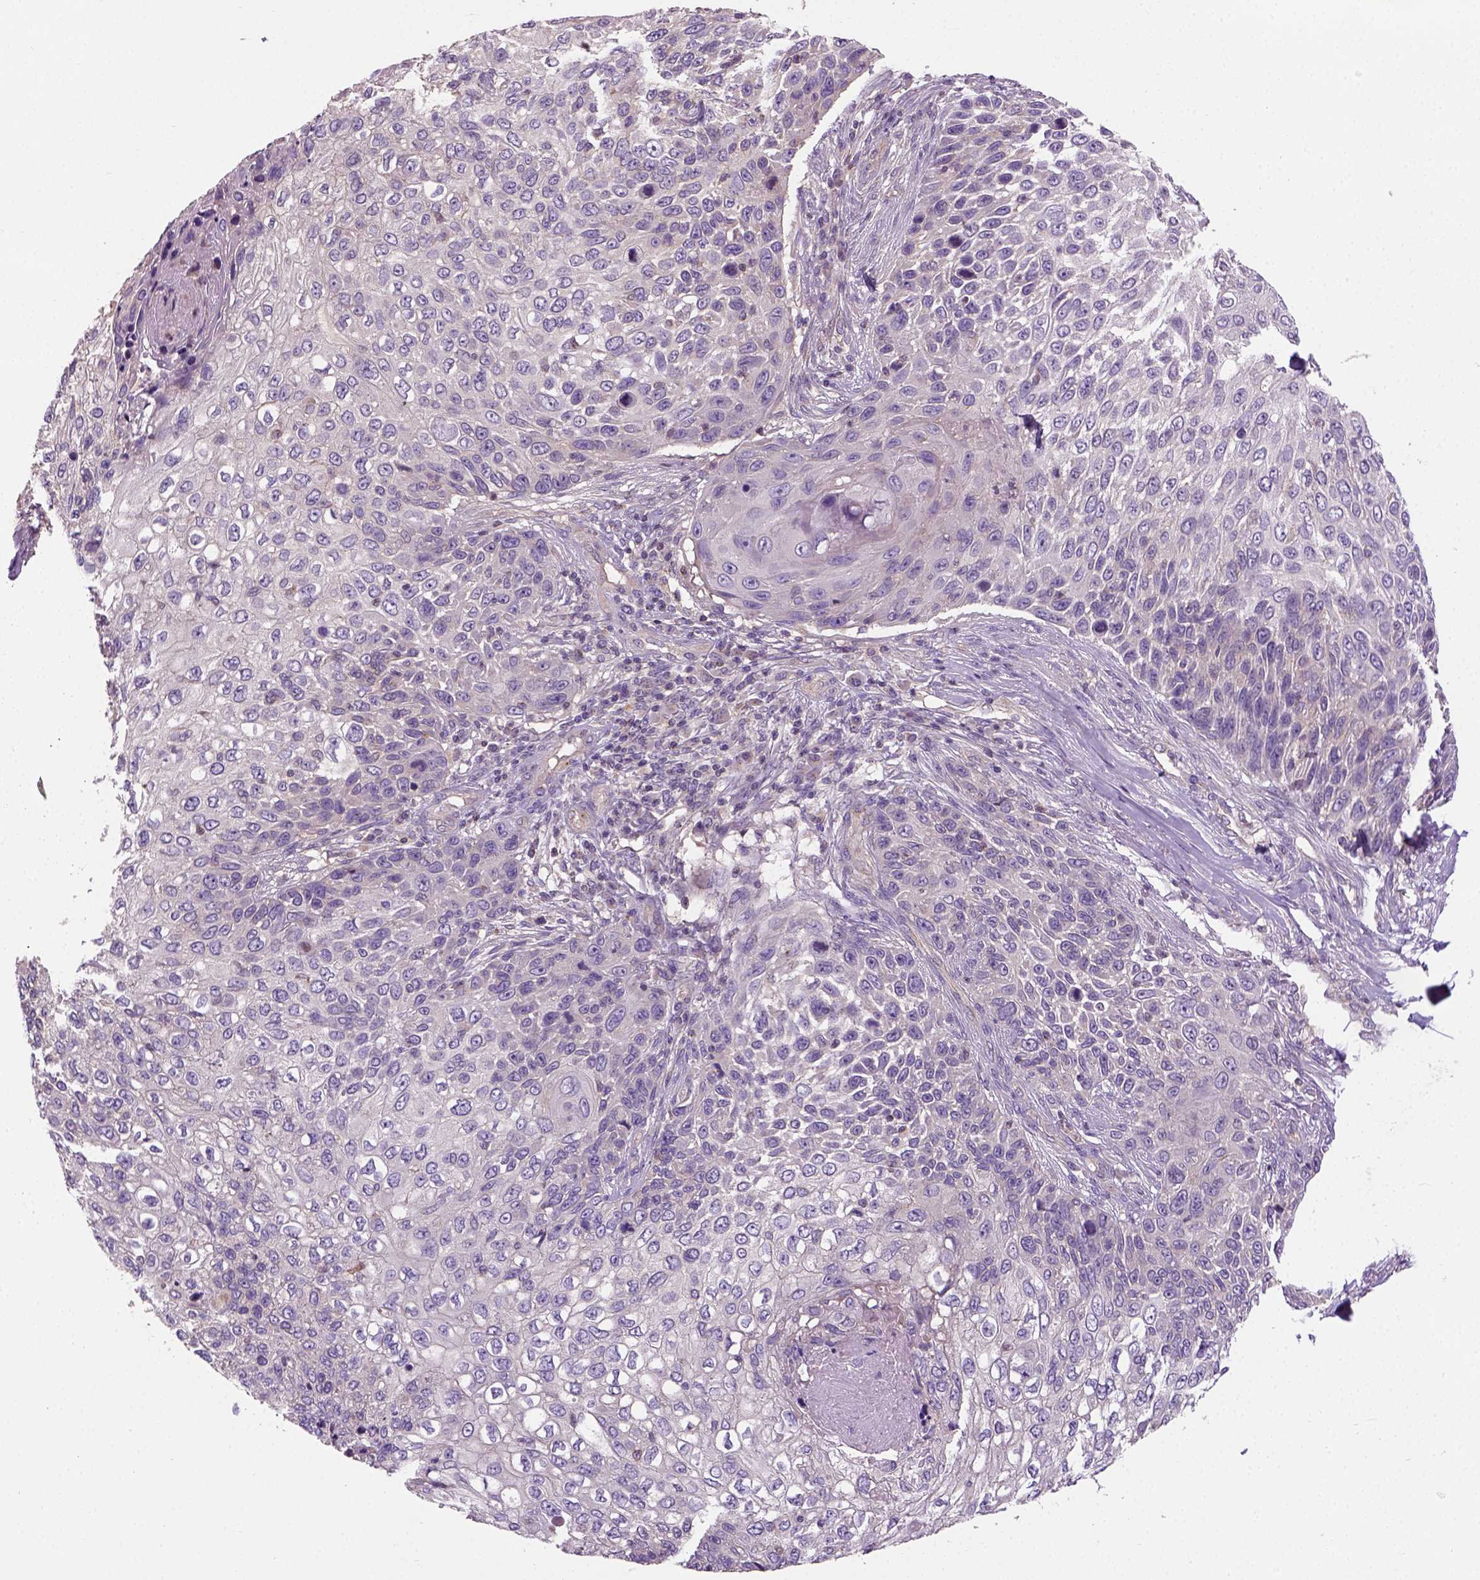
{"staining": {"intensity": "weak", "quantity": "25%-75%", "location": "cytoplasmic/membranous"}, "tissue": "skin cancer", "cell_type": "Tumor cells", "image_type": "cancer", "snomed": [{"axis": "morphology", "description": "Squamous cell carcinoma, NOS"}, {"axis": "topography", "description": "Skin"}], "caption": "Immunohistochemical staining of skin cancer shows low levels of weak cytoplasmic/membranous protein positivity in approximately 25%-75% of tumor cells.", "gene": "CRACR2A", "patient": {"sex": "male", "age": 92}}